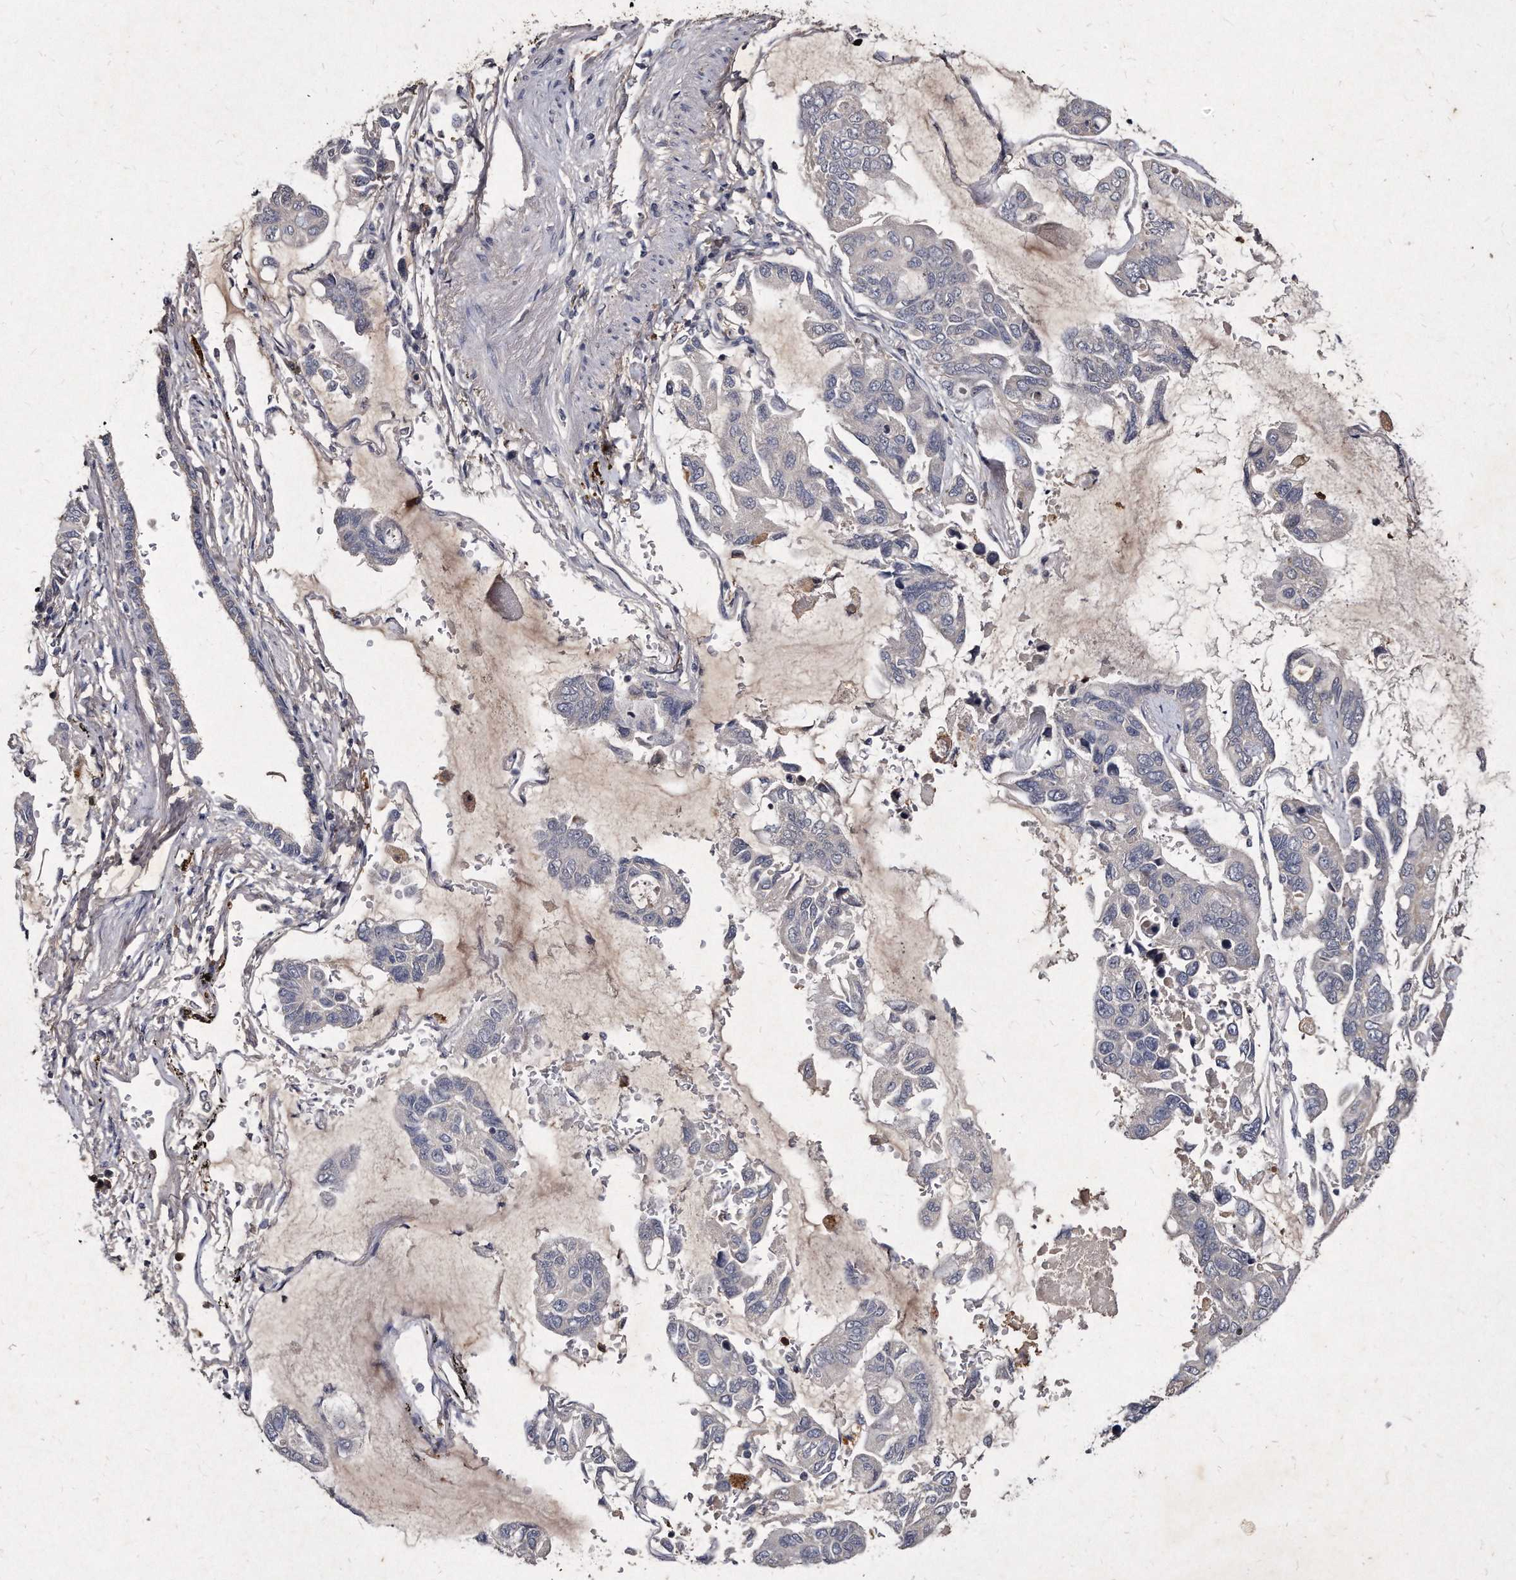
{"staining": {"intensity": "negative", "quantity": "none", "location": "none"}, "tissue": "lung cancer", "cell_type": "Tumor cells", "image_type": "cancer", "snomed": [{"axis": "morphology", "description": "Adenocarcinoma, NOS"}, {"axis": "topography", "description": "Lung"}], "caption": "Immunohistochemical staining of human adenocarcinoma (lung) exhibits no significant expression in tumor cells.", "gene": "KLHDC3", "patient": {"sex": "male", "age": 64}}